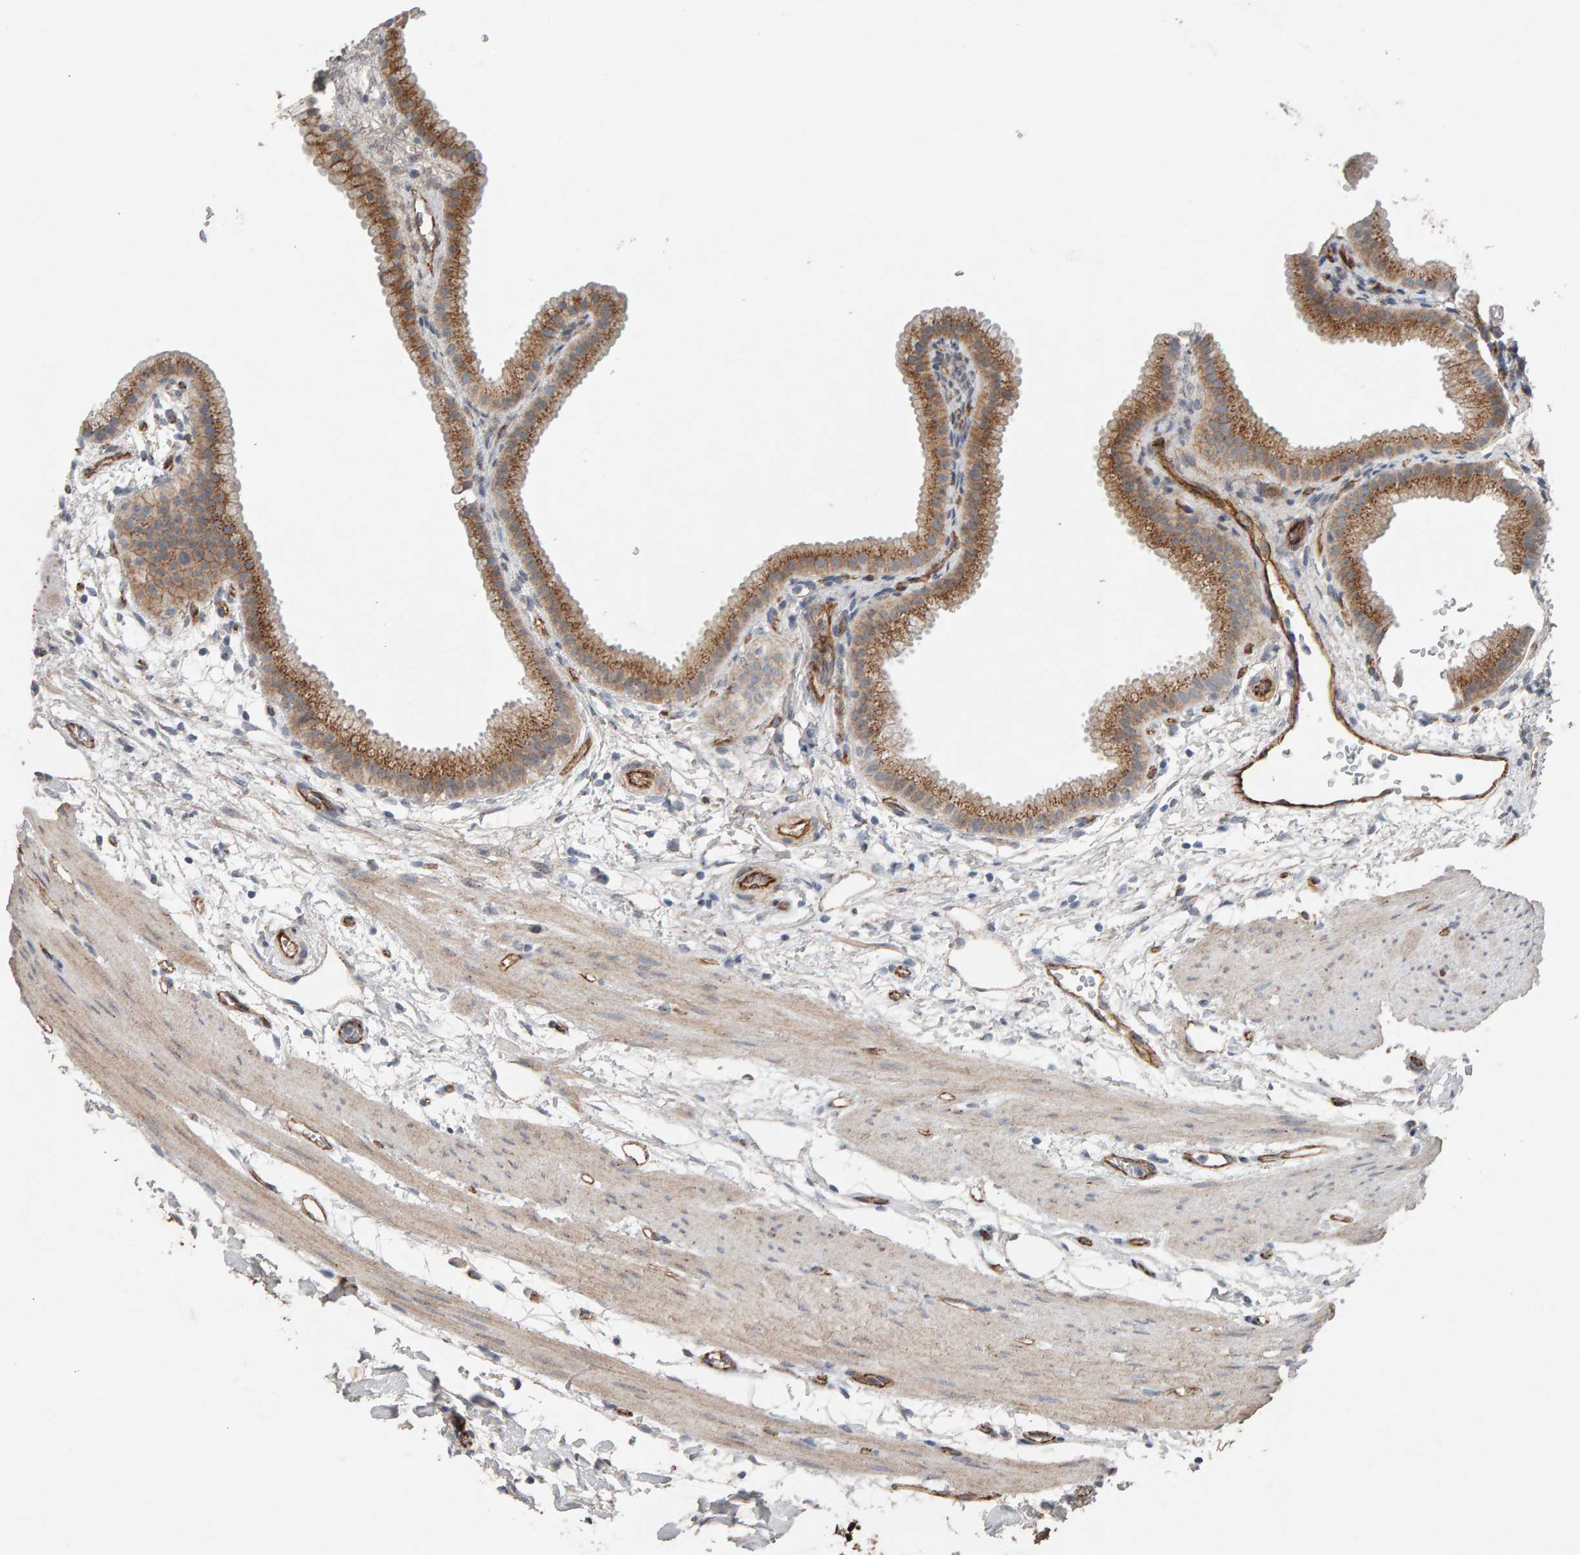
{"staining": {"intensity": "strong", "quantity": ">75%", "location": "cytoplasmic/membranous"}, "tissue": "gallbladder", "cell_type": "Glandular cells", "image_type": "normal", "snomed": [{"axis": "morphology", "description": "Normal tissue, NOS"}, {"axis": "topography", "description": "Gallbladder"}], "caption": "Immunohistochemical staining of normal human gallbladder reveals >75% levels of strong cytoplasmic/membranous protein staining in about >75% of glandular cells.", "gene": "PTPRM", "patient": {"sex": "female", "age": 64}}